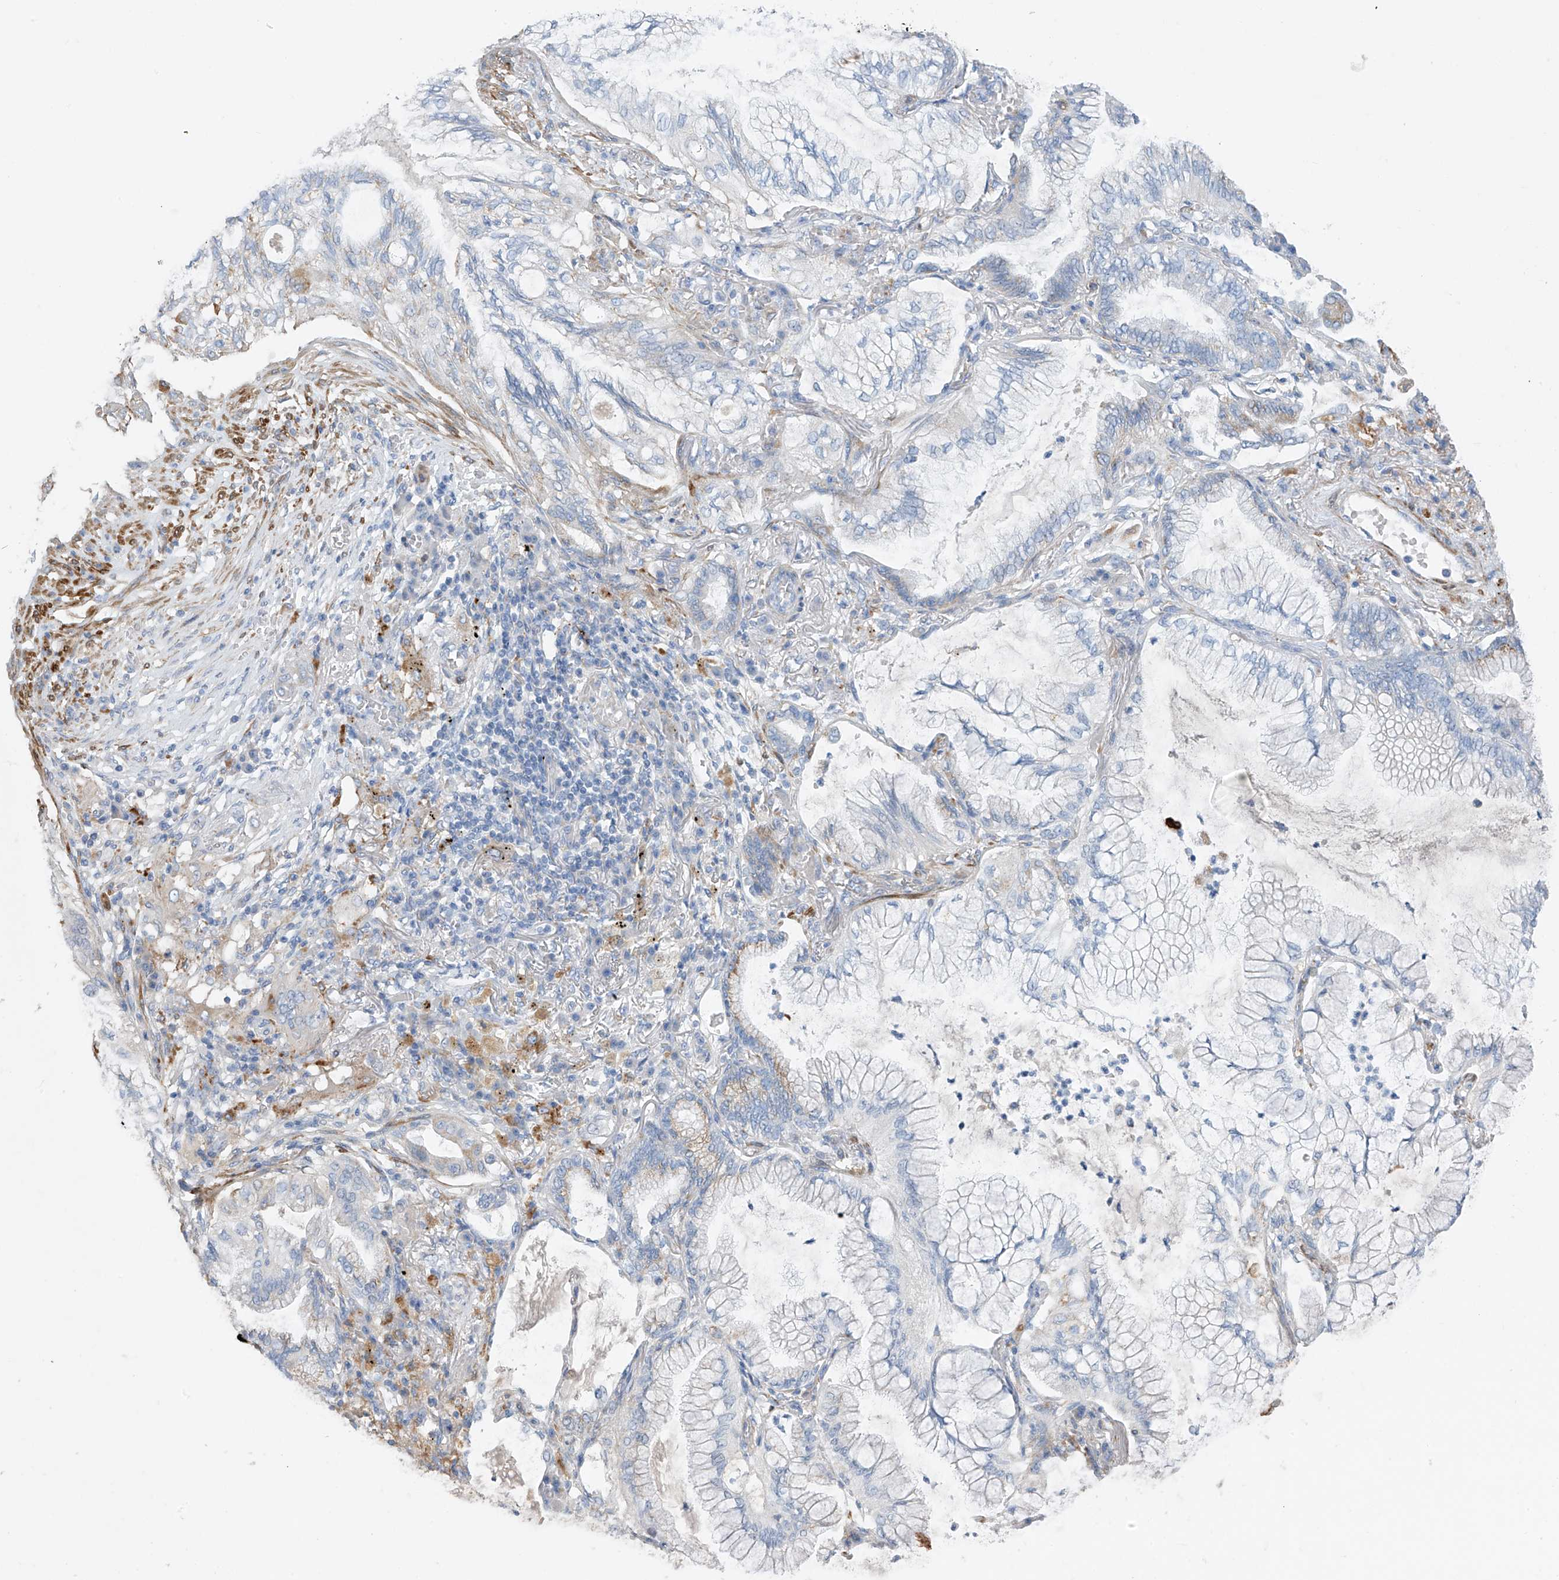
{"staining": {"intensity": "negative", "quantity": "none", "location": "none"}, "tissue": "lung cancer", "cell_type": "Tumor cells", "image_type": "cancer", "snomed": [{"axis": "morphology", "description": "Adenocarcinoma, NOS"}, {"axis": "topography", "description": "Lung"}], "caption": "DAB (3,3'-diaminobenzidine) immunohistochemical staining of lung adenocarcinoma displays no significant positivity in tumor cells. (DAB (3,3'-diaminobenzidine) immunohistochemistry, high magnification).", "gene": "GLMP", "patient": {"sex": "female", "age": 70}}